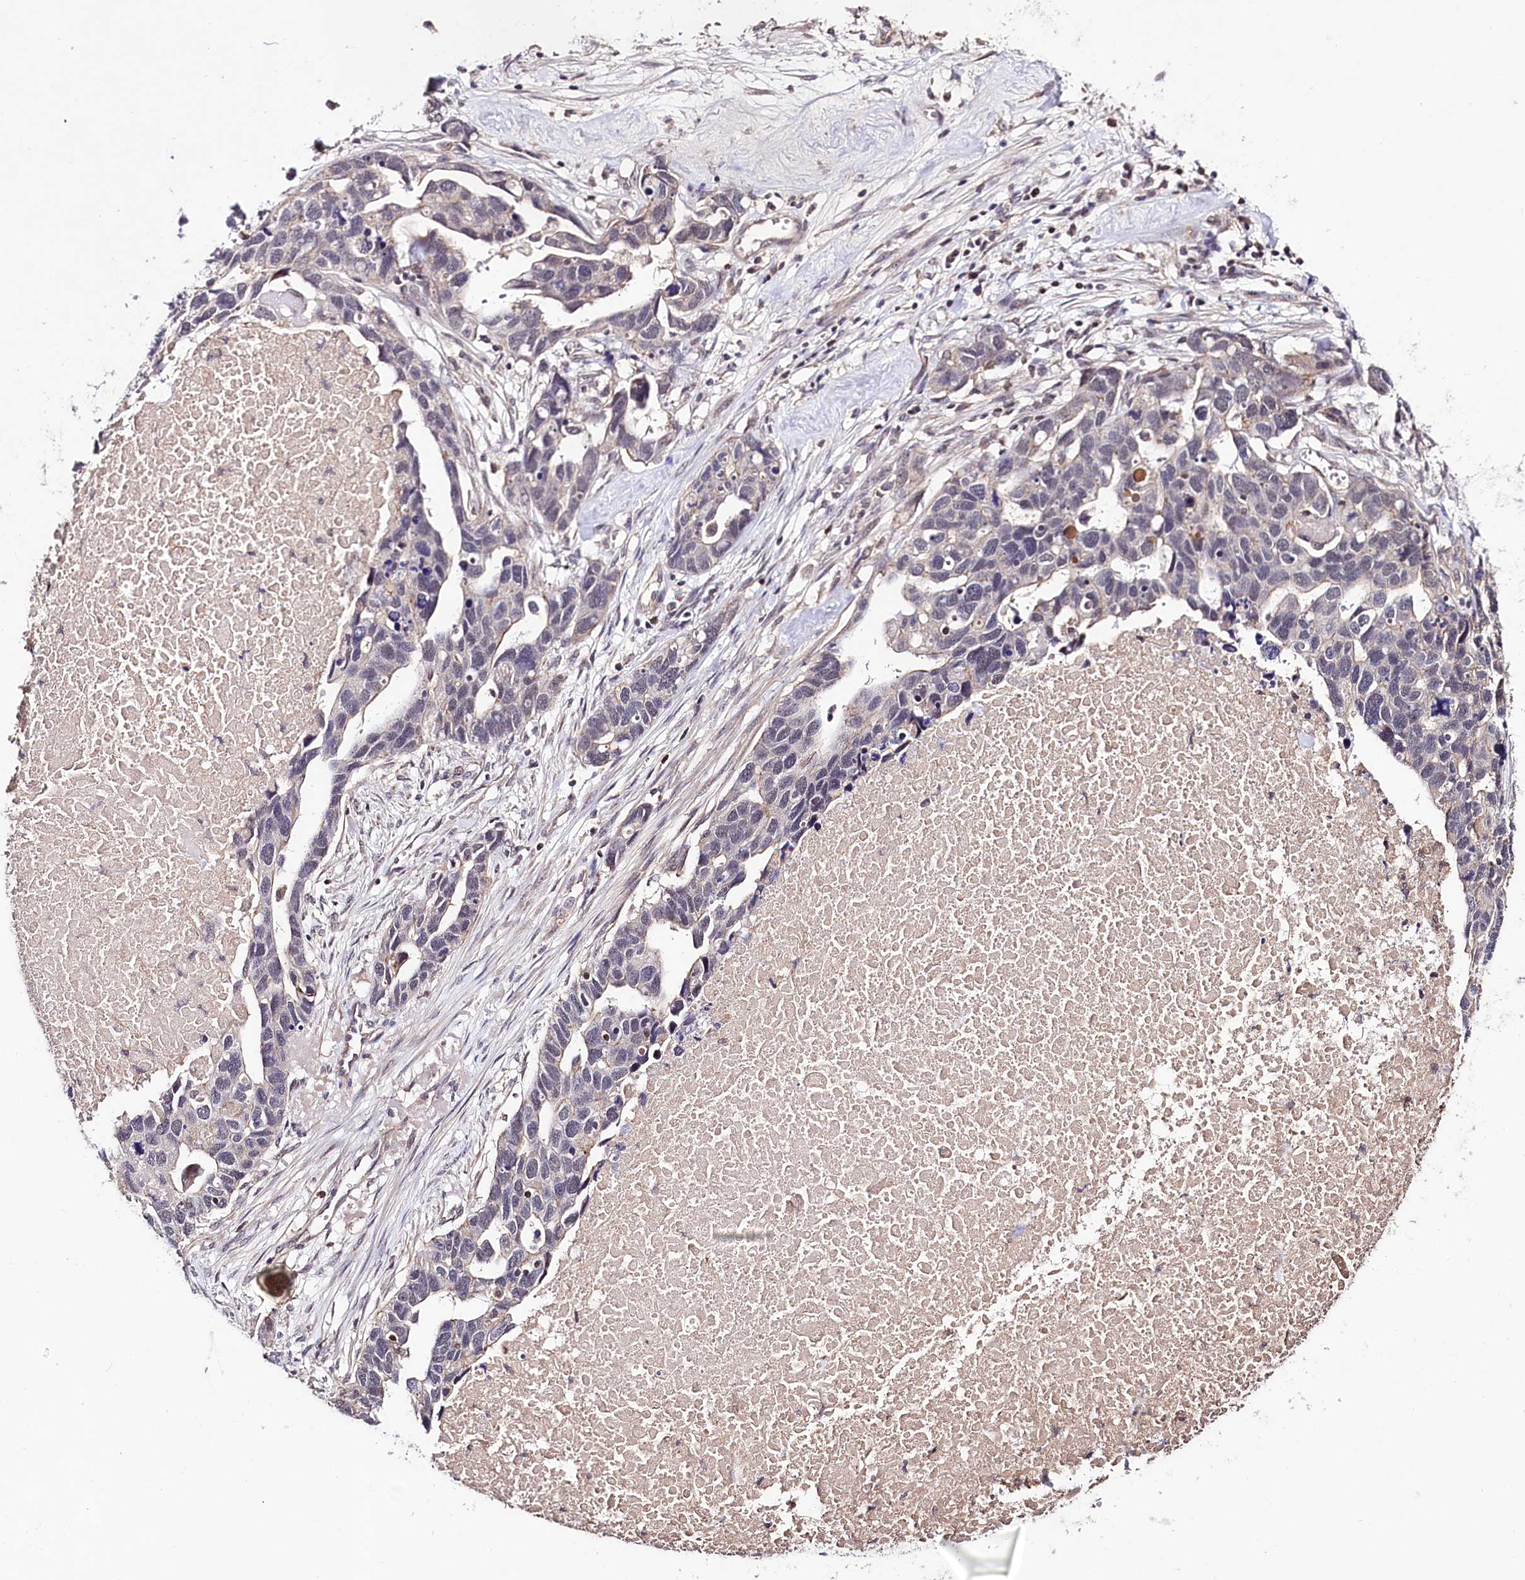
{"staining": {"intensity": "negative", "quantity": "none", "location": "none"}, "tissue": "ovarian cancer", "cell_type": "Tumor cells", "image_type": "cancer", "snomed": [{"axis": "morphology", "description": "Cystadenocarcinoma, serous, NOS"}, {"axis": "topography", "description": "Ovary"}], "caption": "The histopathology image demonstrates no significant staining in tumor cells of ovarian cancer.", "gene": "TAFAZZIN", "patient": {"sex": "female", "age": 54}}